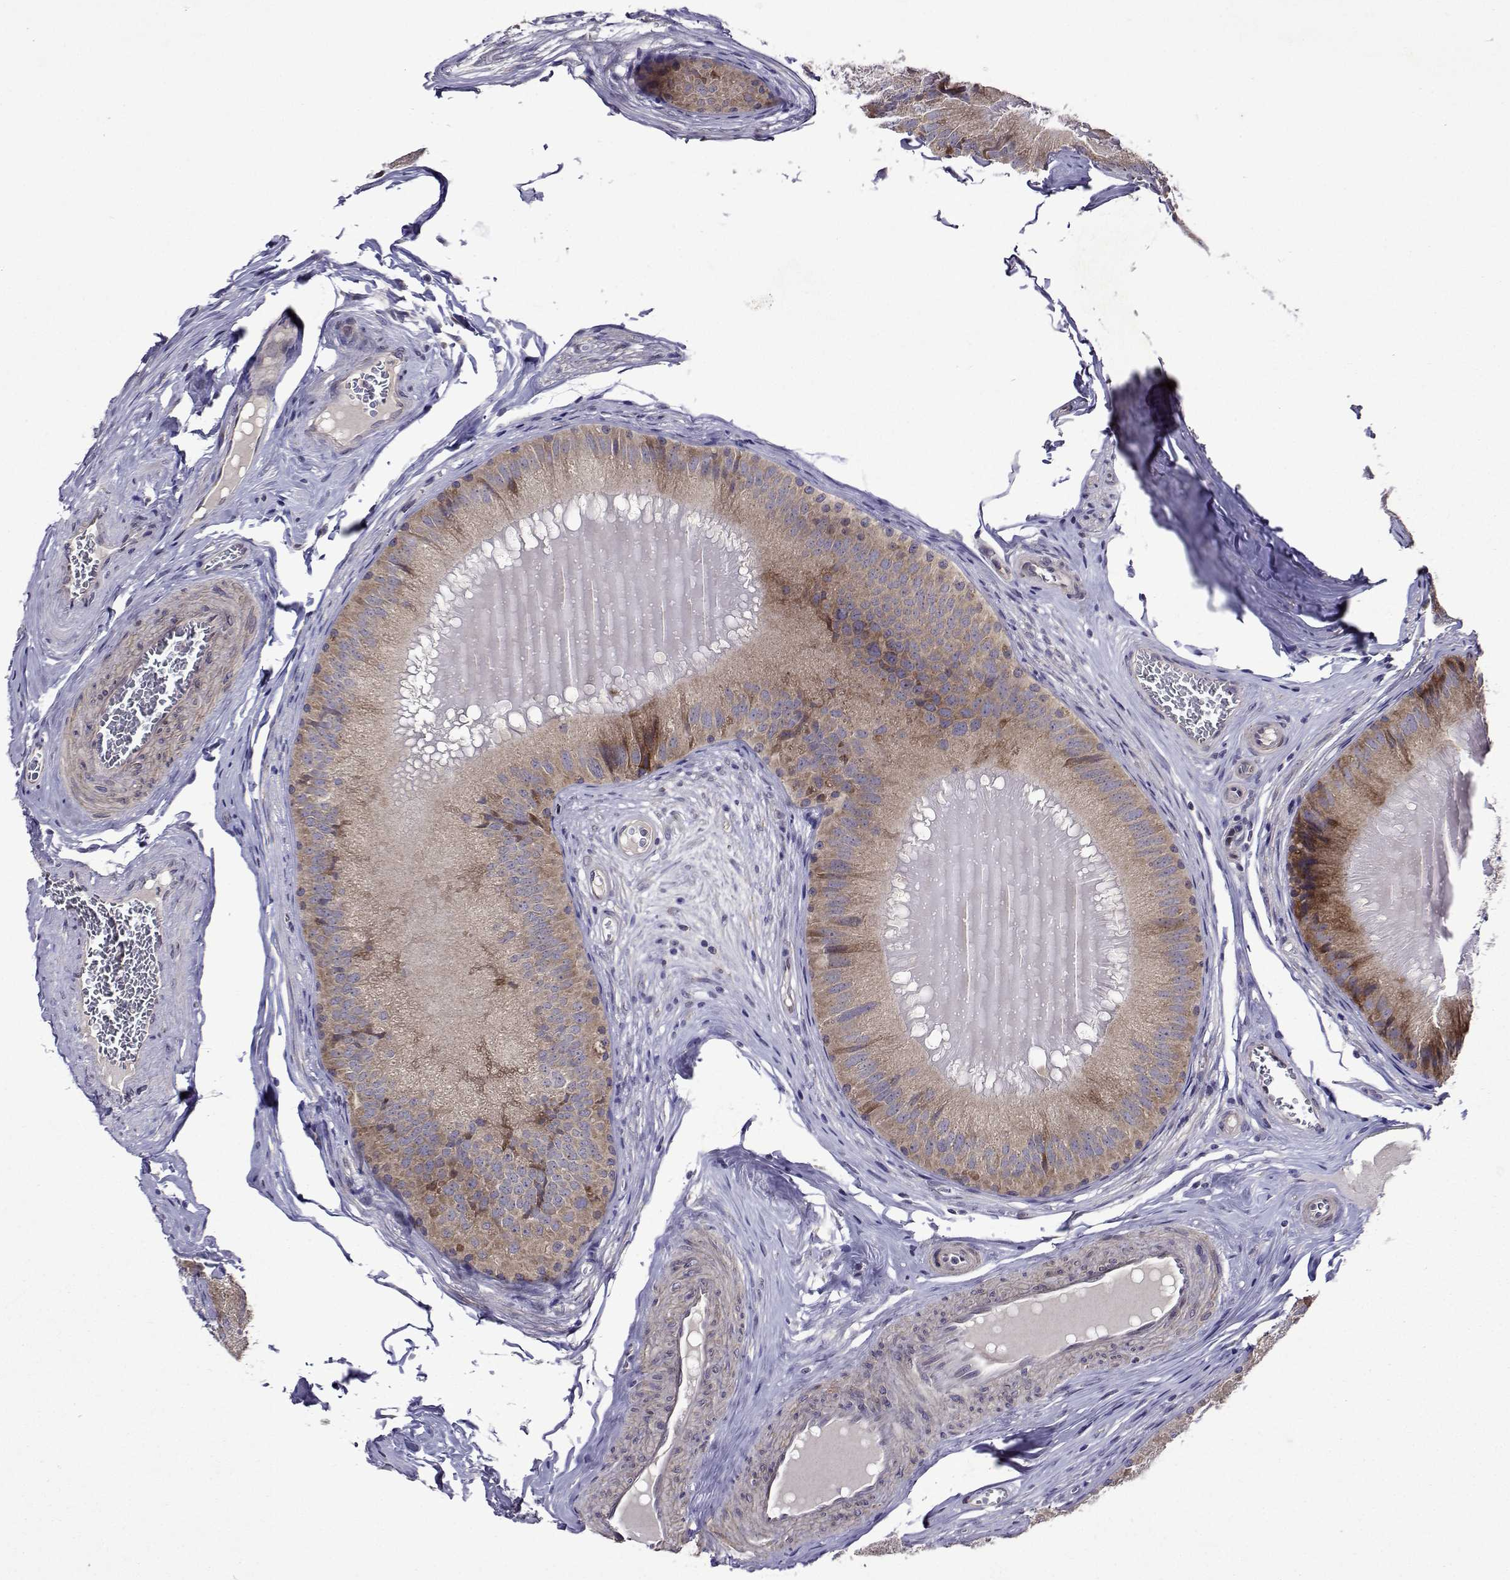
{"staining": {"intensity": "weak", "quantity": ">75%", "location": "cytoplasmic/membranous"}, "tissue": "epididymis", "cell_type": "Glandular cells", "image_type": "normal", "snomed": [{"axis": "morphology", "description": "Normal tissue, NOS"}, {"axis": "topography", "description": "Epididymis, spermatic cord, NOS"}], "caption": "Immunohistochemistry staining of normal epididymis, which displays low levels of weak cytoplasmic/membranous staining in approximately >75% of glandular cells indicating weak cytoplasmic/membranous protein expression. The staining was performed using DAB (brown) for protein detection and nuclei were counterstained in hematoxylin (blue).", "gene": "TARBP2", "patient": {"sex": "male", "age": 39}}